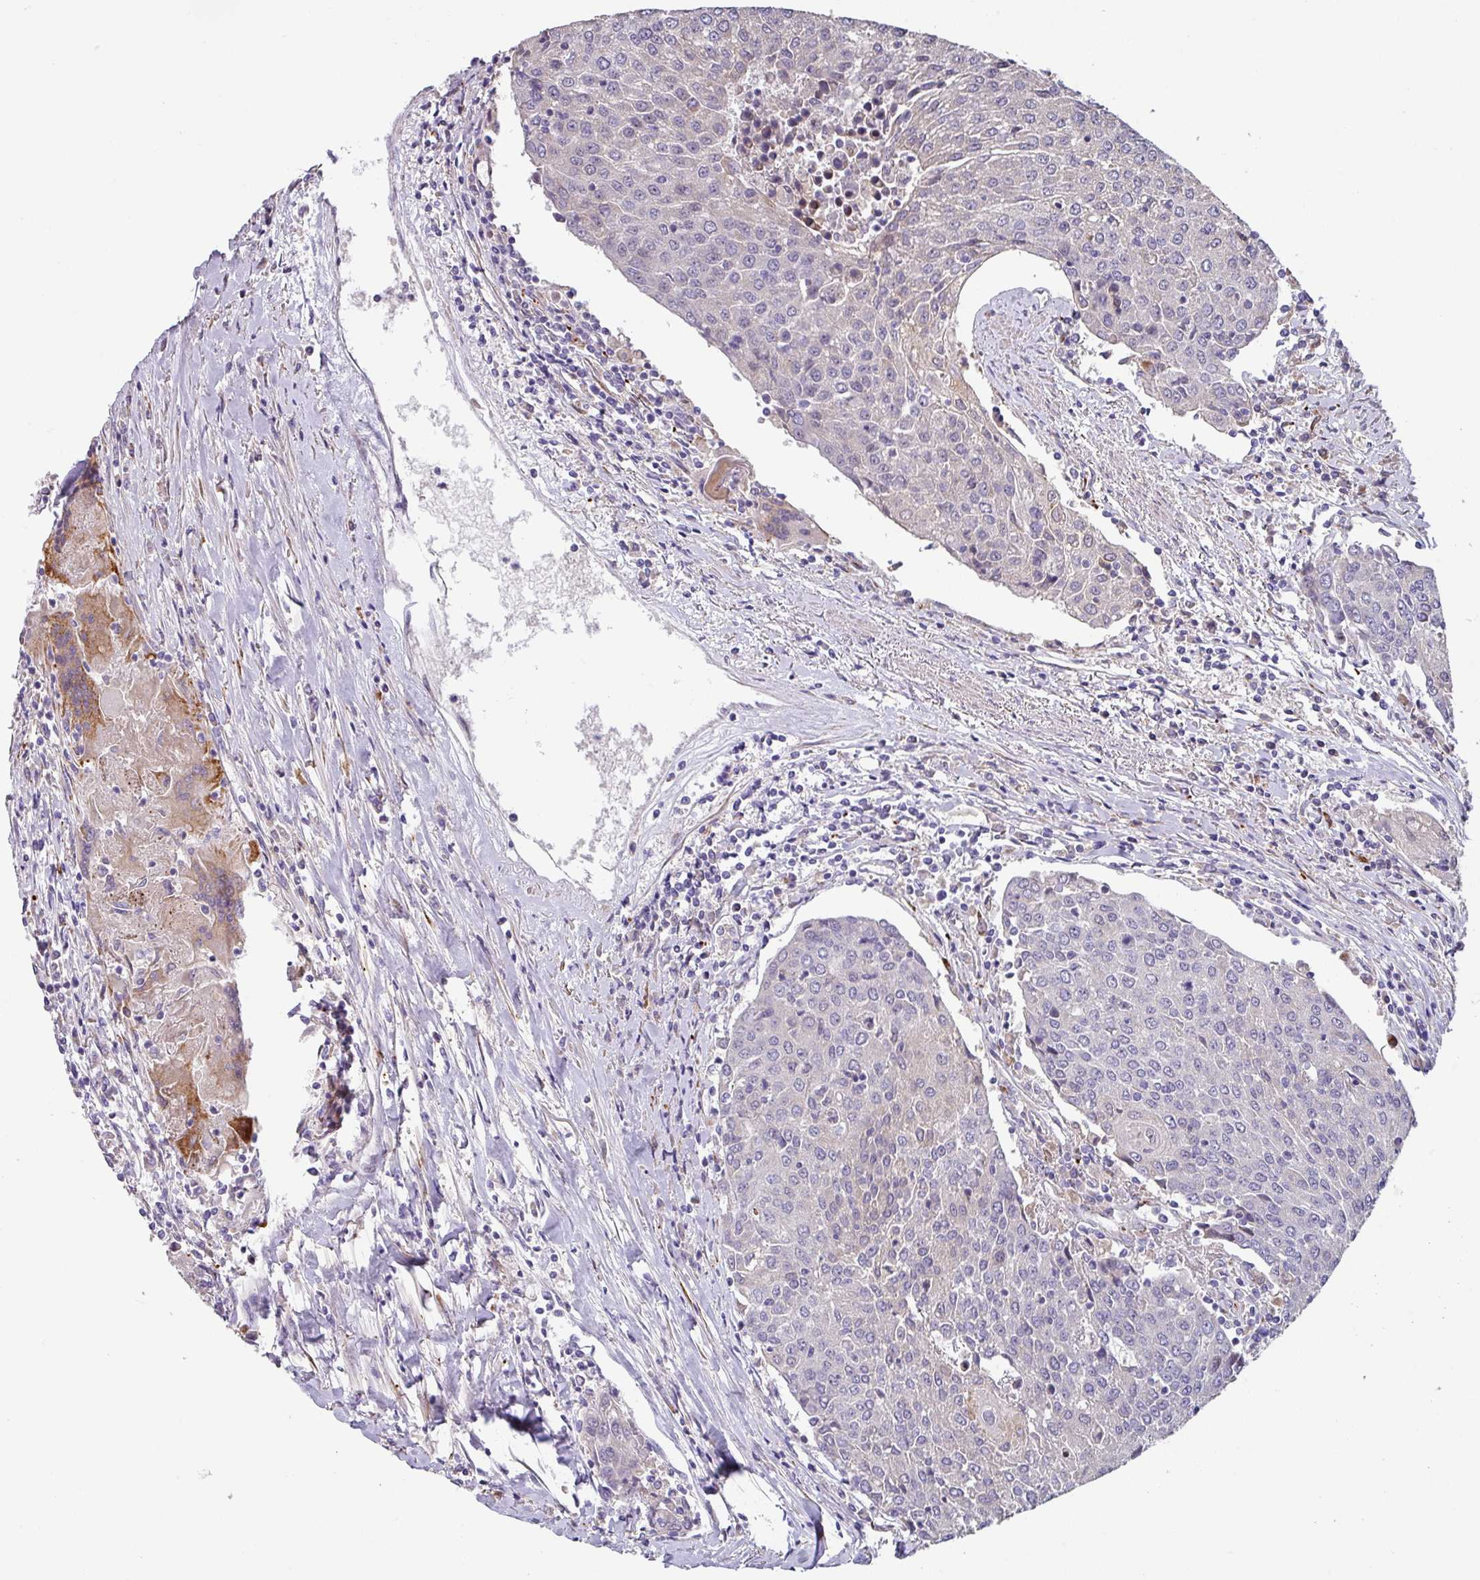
{"staining": {"intensity": "negative", "quantity": "none", "location": "none"}, "tissue": "urothelial cancer", "cell_type": "Tumor cells", "image_type": "cancer", "snomed": [{"axis": "morphology", "description": "Urothelial carcinoma, High grade"}, {"axis": "topography", "description": "Urinary bladder"}], "caption": "High power microscopy photomicrograph of an immunohistochemistry (IHC) photomicrograph of urothelial cancer, revealing no significant staining in tumor cells.", "gene": "KLHL3", "patient": {"sex": "female", "age": 85}}